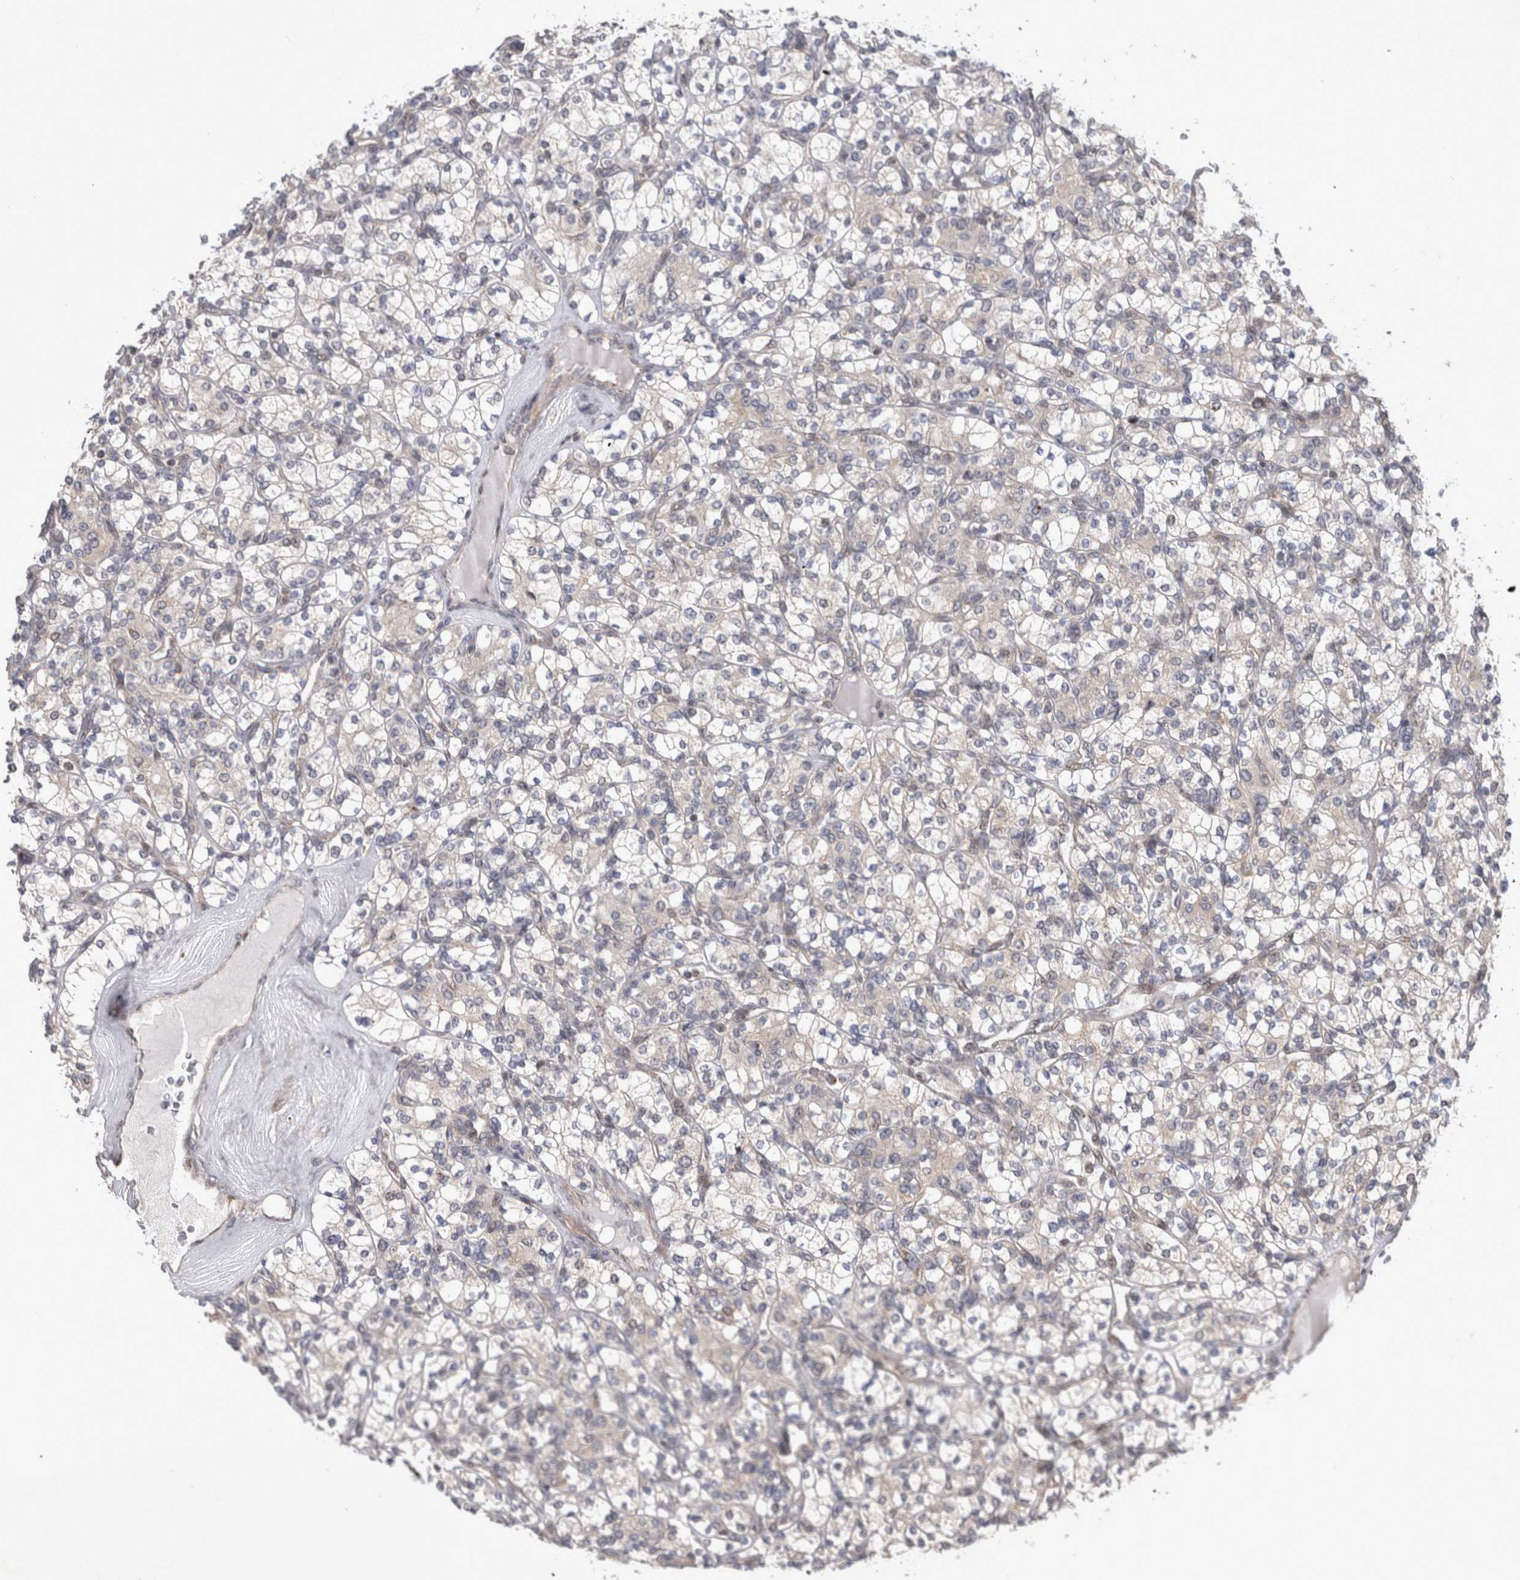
{"staining": {"intensity": "negative", "quantity": "none", "location": "none"}, "tissue": "renal cancer", "cell_type": "Tumor cells", "image_type": "cancer", "snomed": [{"axis": "morphology", "description": "Adenocarcinoma, NOS"}, {"axis": "topography", "description": "Kidney"}], "caption": "A micrograph of renal cancer stained for a protein shows no brown staining in tumor cells.", "gene": "MRPL37", "patient": {"sex": "male", "age": 77}}